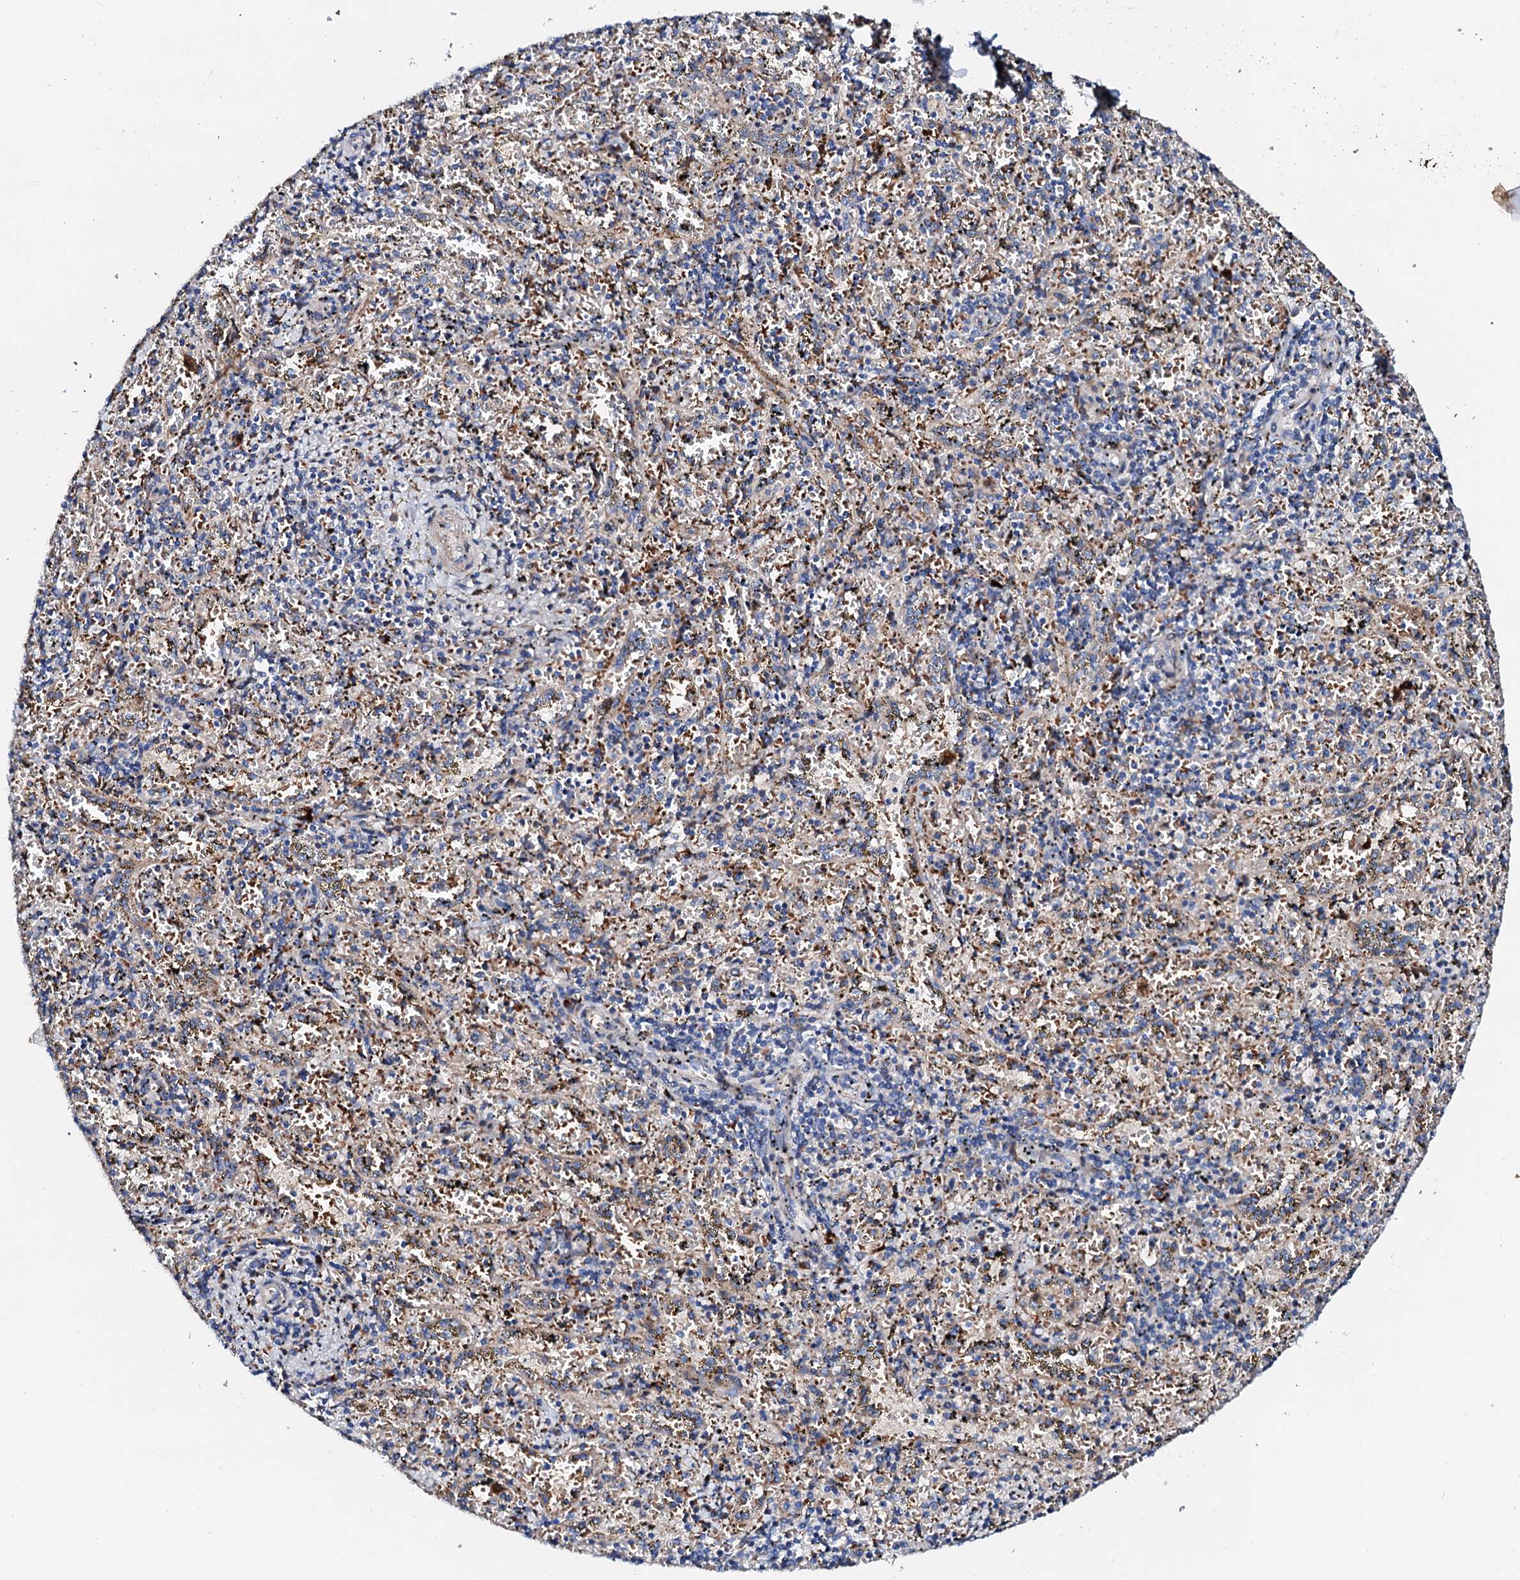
{"staining": {"intensity": "weak", "quantity": "<25%", "location": "cytoplasmic/membranous"}, "tissue": "spleen", "cell_type": "Cells in red pulp", "image_type": "normal", "snomed": [{"axis": "morphology", "description": "Normal tissue, NOS"}, {"axis": "topography", "description": "Spleen"}], "caption": "Cells in red pulp show no significant protein expression in benign spleen.", "gene": "SLC10A7", "patient": {"sex": "male", "age": 11}}